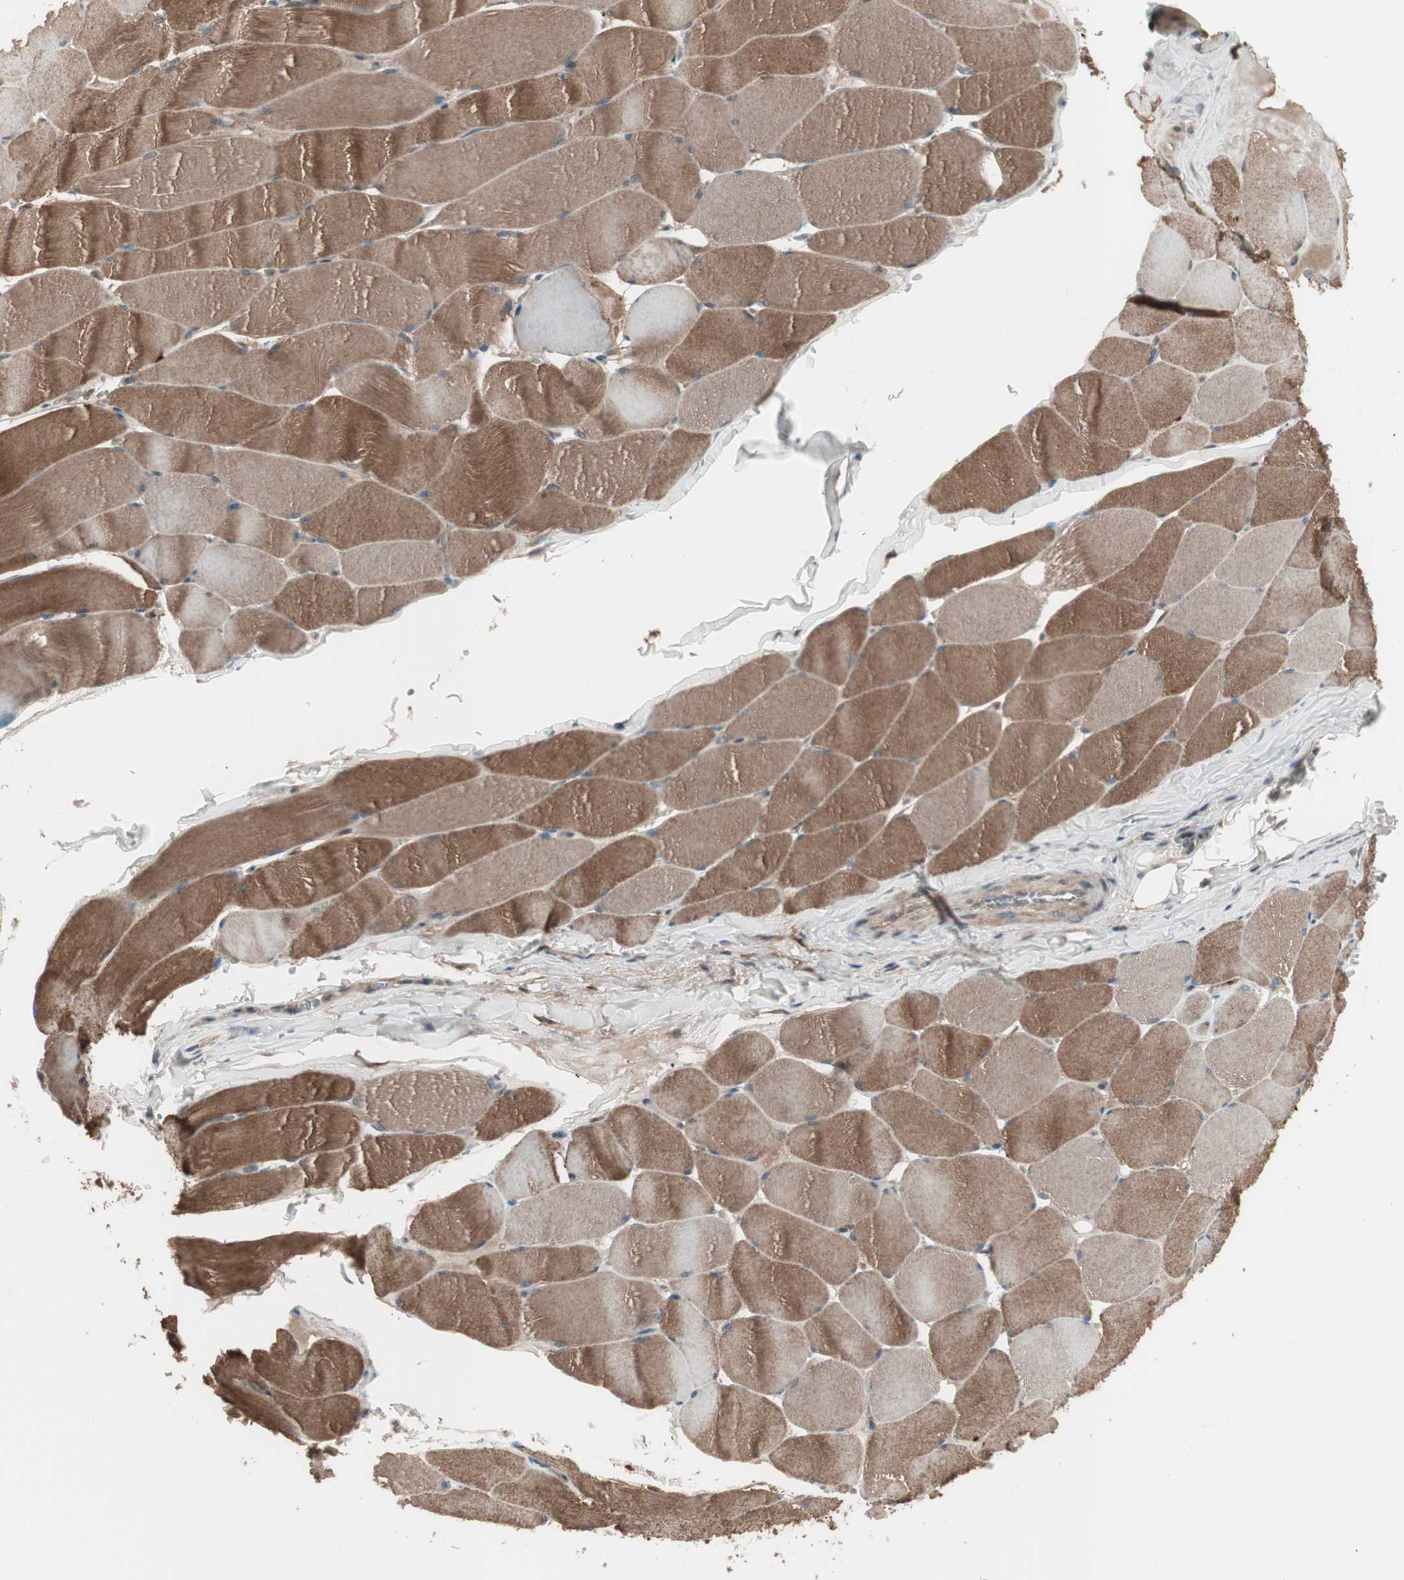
{"staining": {"intensity": "strong", "quantity": ">75%", "location": "cytoplasmic/membranous"}, "tissue": "skeletal muscle", "cell_type": "Myocytes", "image_type": "normal", "snomed": [{"axis": "morphology", "description": "Normal tissue, NOS"}, {"axis": "topography", "description": "Skeletal muscle"}], "caption": "Protein staining exhibits strong cytoplasmic/membranous staining in approximately >75% of myocytes in unremarkable skeletal muscle. (brown staining indicates protein expression, while blue staining denotes nuclei).", "gene": "TFPI", "patient": {"sex": "male", "age": 62}}